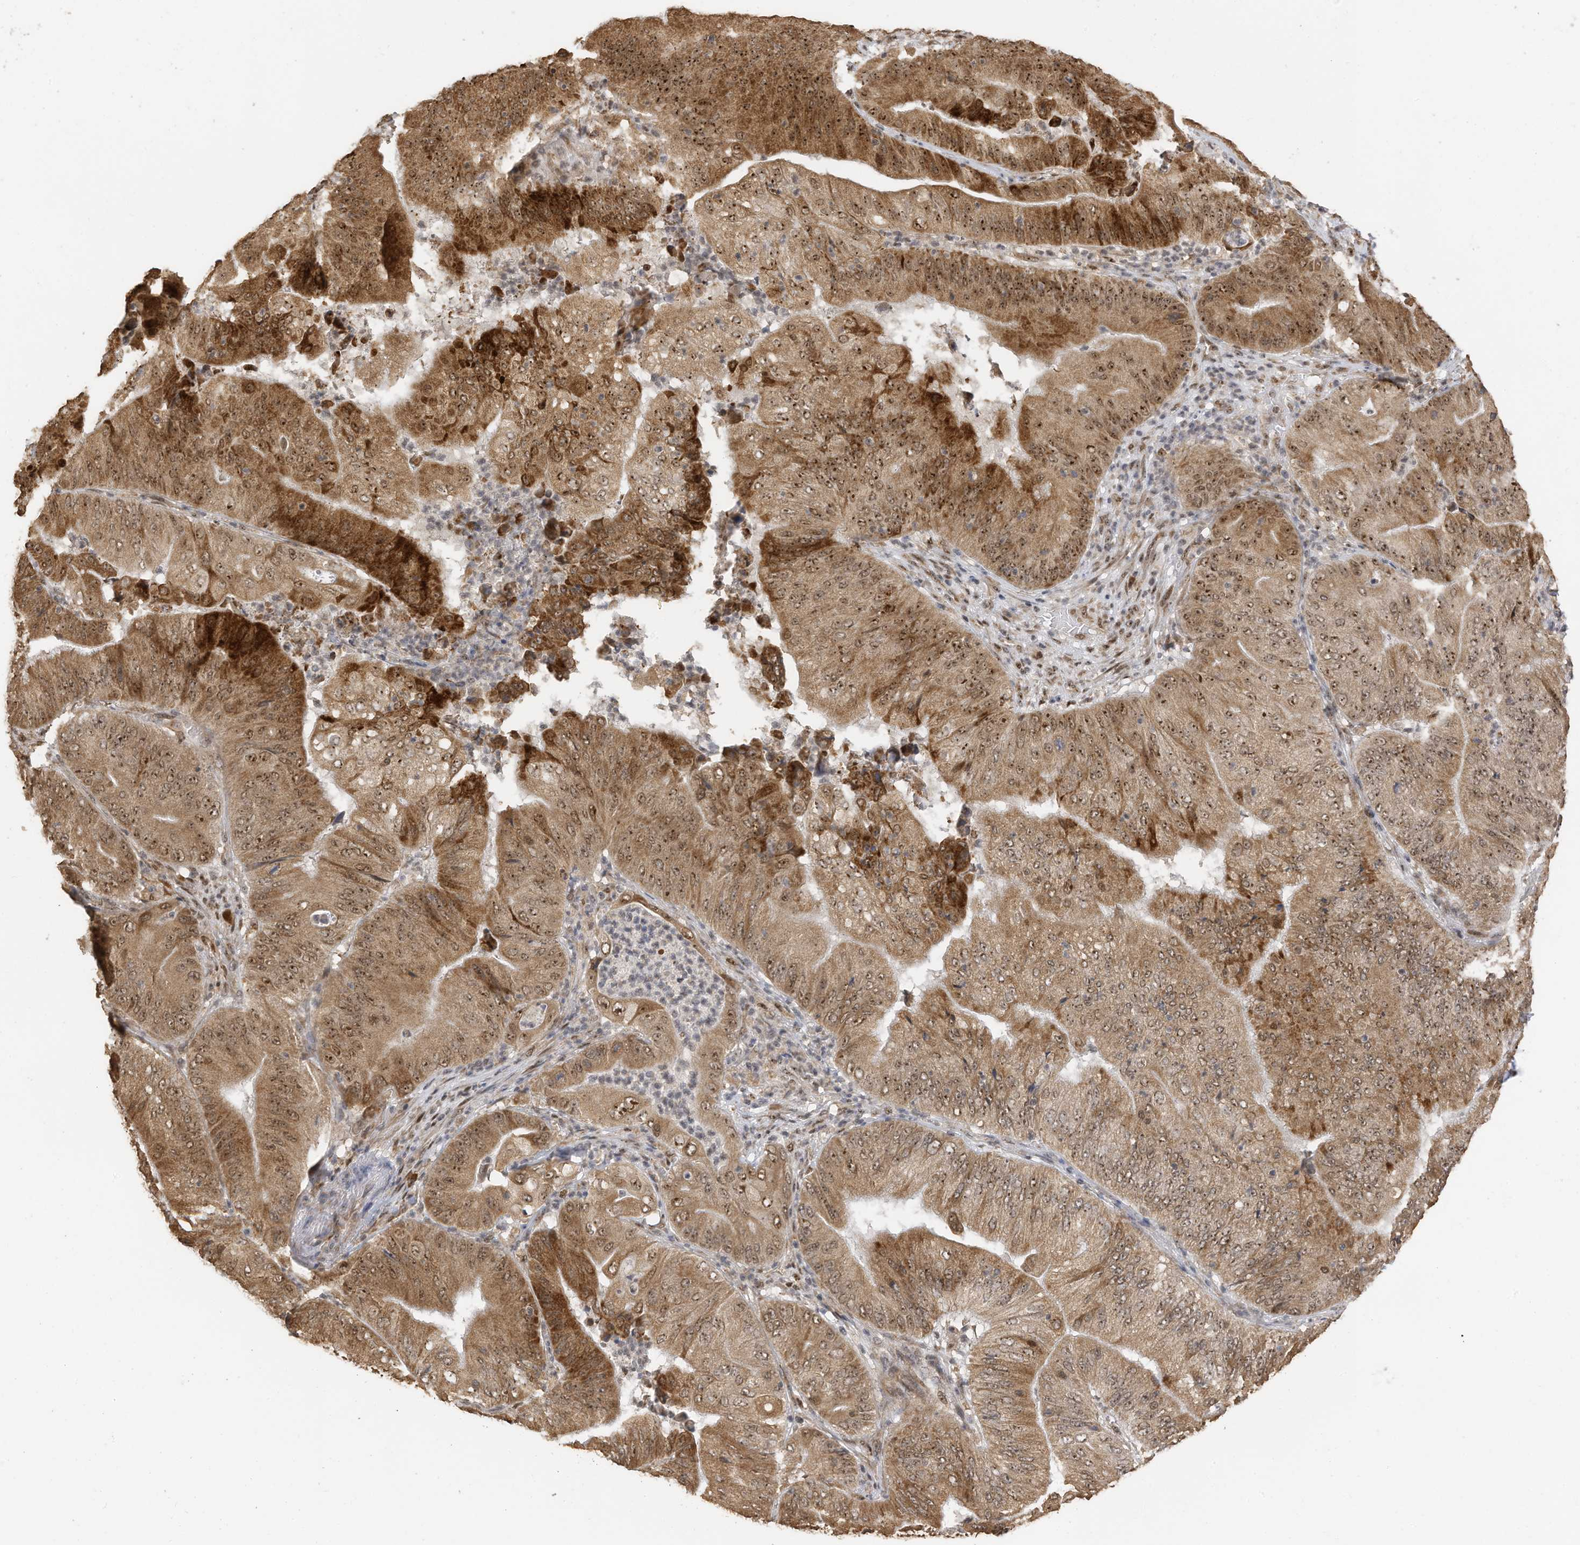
{"staining": {"intensity": "strong", "quantity": "25%-75%", "location": "cytoplasmic/membranous,nuclear"}, "tissue": "pancreatic cancer", "cell_type": "Tumor cells", "image_type": "cancer", "snomed": [{"axis": "morphology", "description": "Adenocarcinoma, NOS"}, {"axis": "topography", "description": "Pancreas"}], "caption": "A high amount of strong cytoplasmic/membranous and nuclear expression is identified in about 25%-75% of tumor cells in adenocarcinoma (pancreatic) tissue.", "gene": "ERLEC1", "patient": {"sex": "female", "age": 77}}